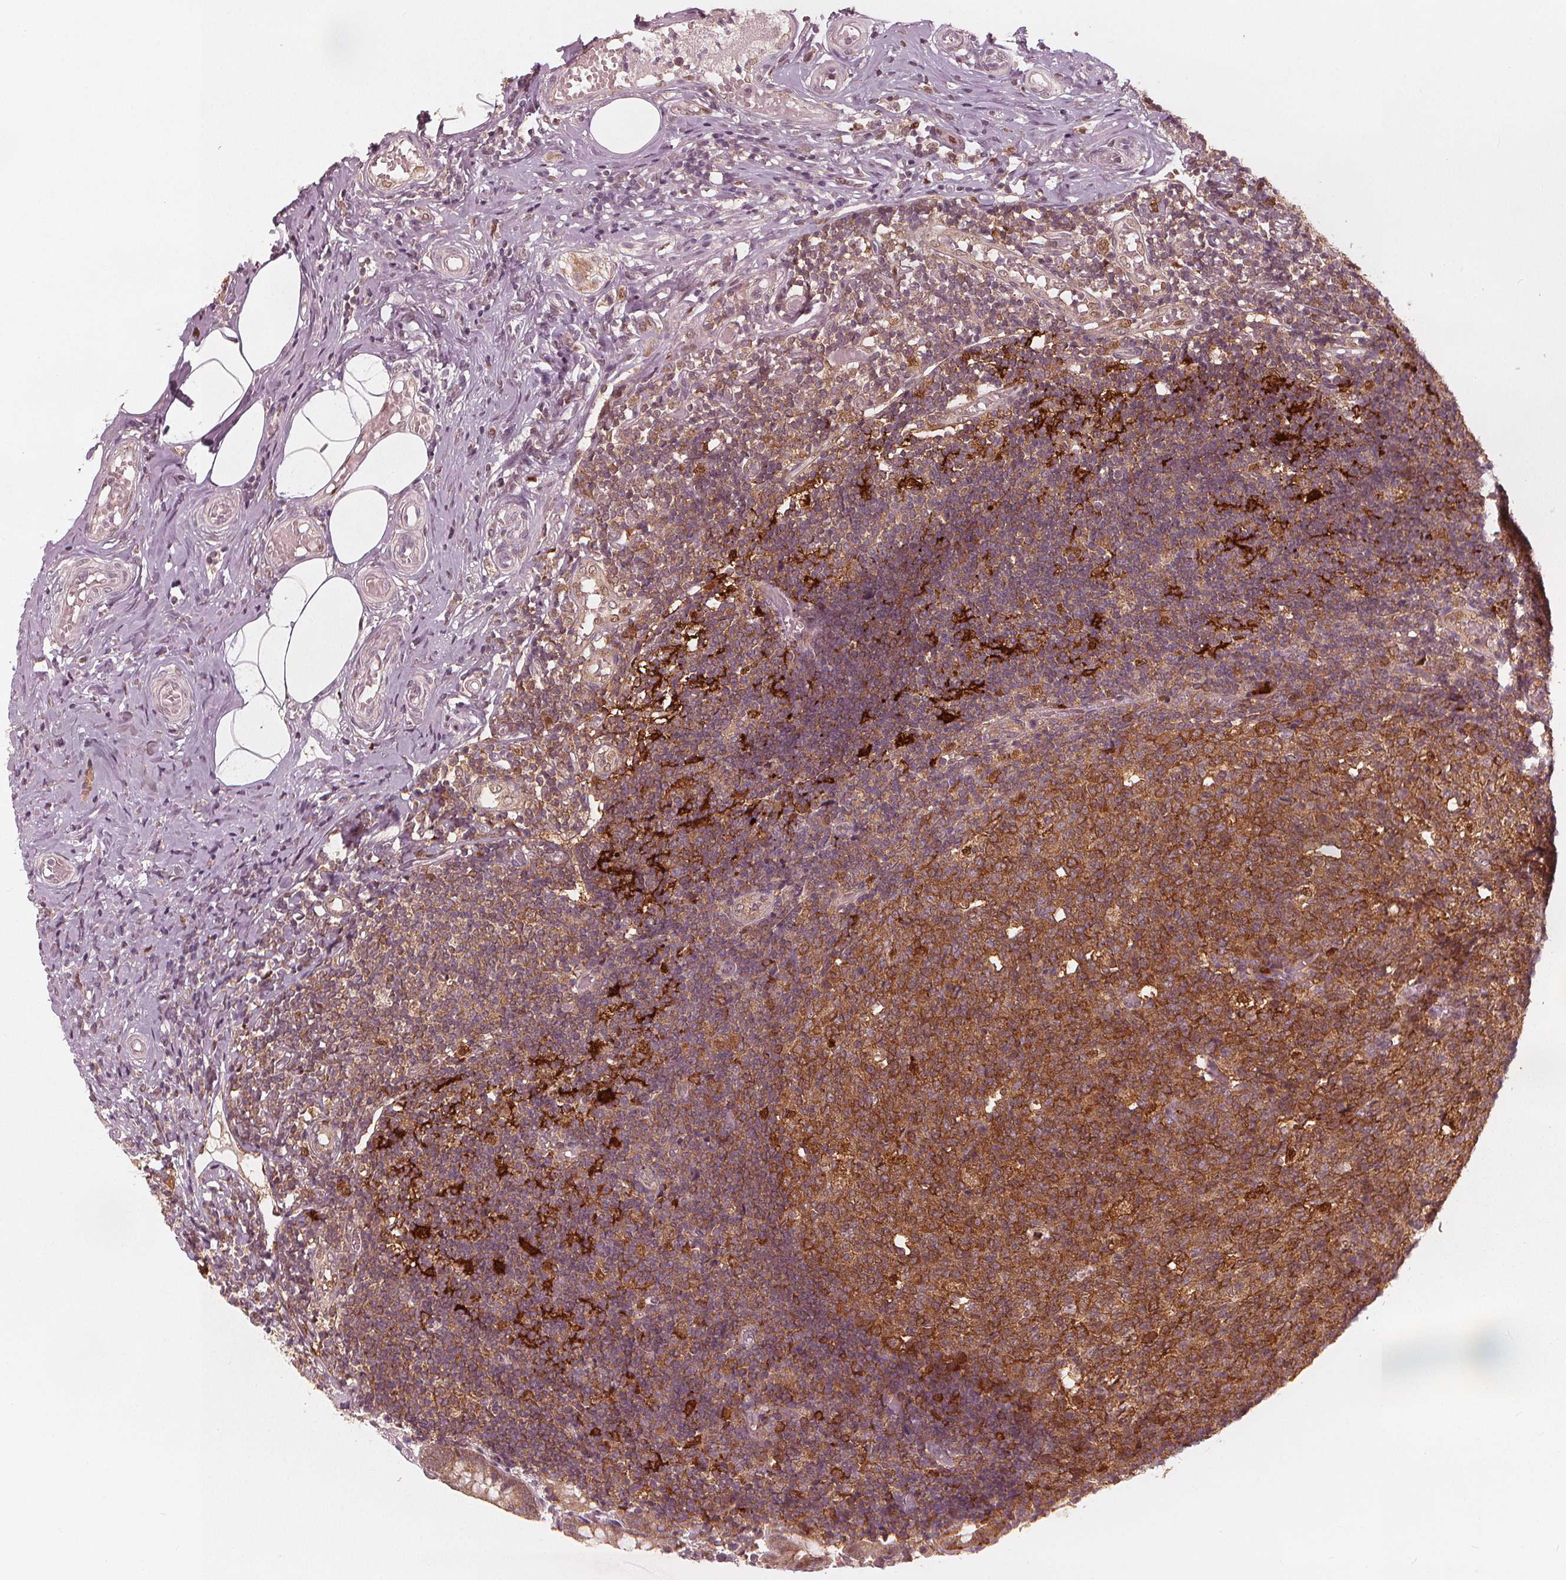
{"staining": {"intensity": "moderate", "quantity": ">75%", "location": "cytoplasmic/membranous,nuclear"}, "tissue": "appendix", "cell_type": "Glandular cells", "image_type": "normal", "snomed": [{"axis": "morphology", "description": "Normal tissue, NOS"}, {"axis": "topography", "description": "Appendix"}], "caption": "Protein staining of benign appendix displays moderate cytoplasmic/membranous,nuclear positivity in approximately >75% of glandular cells.", "gene": "SQSTM1", "patient": {"sex": "female", "age": 32}}